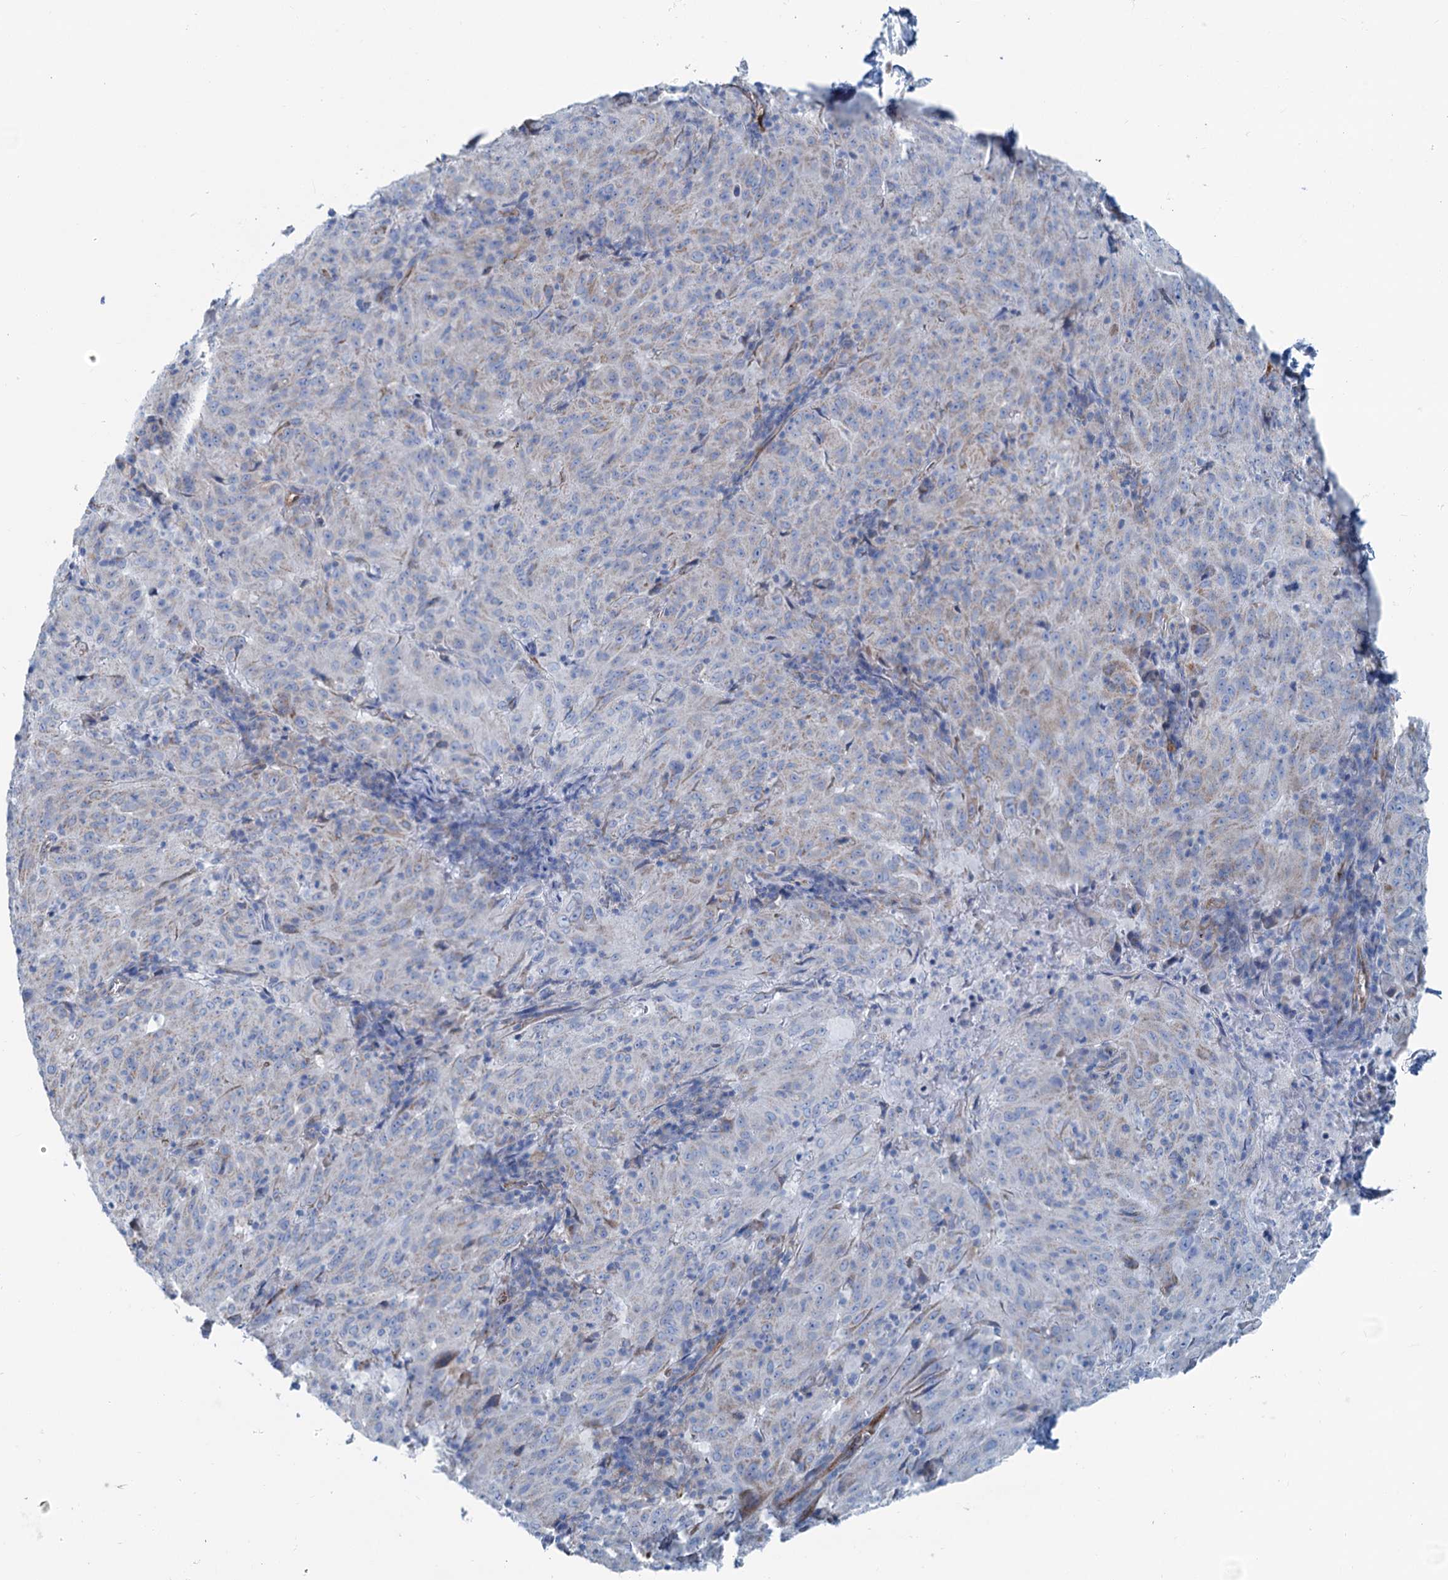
{"staining": {"intensity": "weak", "quantity": "<25%", "location": "cytoplasmic/membranous"}, "tissue": "pancreatic cancer", "cell_type": "Tumor cells", "image_type": "cancer", "snomed": [{"axis": "morphology", "description": "Adenocarcinoma, NOS"}, {"axis": "topography", "description": "Pancreas"}], "caption": "Immunohistochemical staining of adenocarcinoma (pancreatic) shows no significant staining in tumor cells.", "gene": "SLC1A3", "patient": {"sex": "male", "age": 63}}